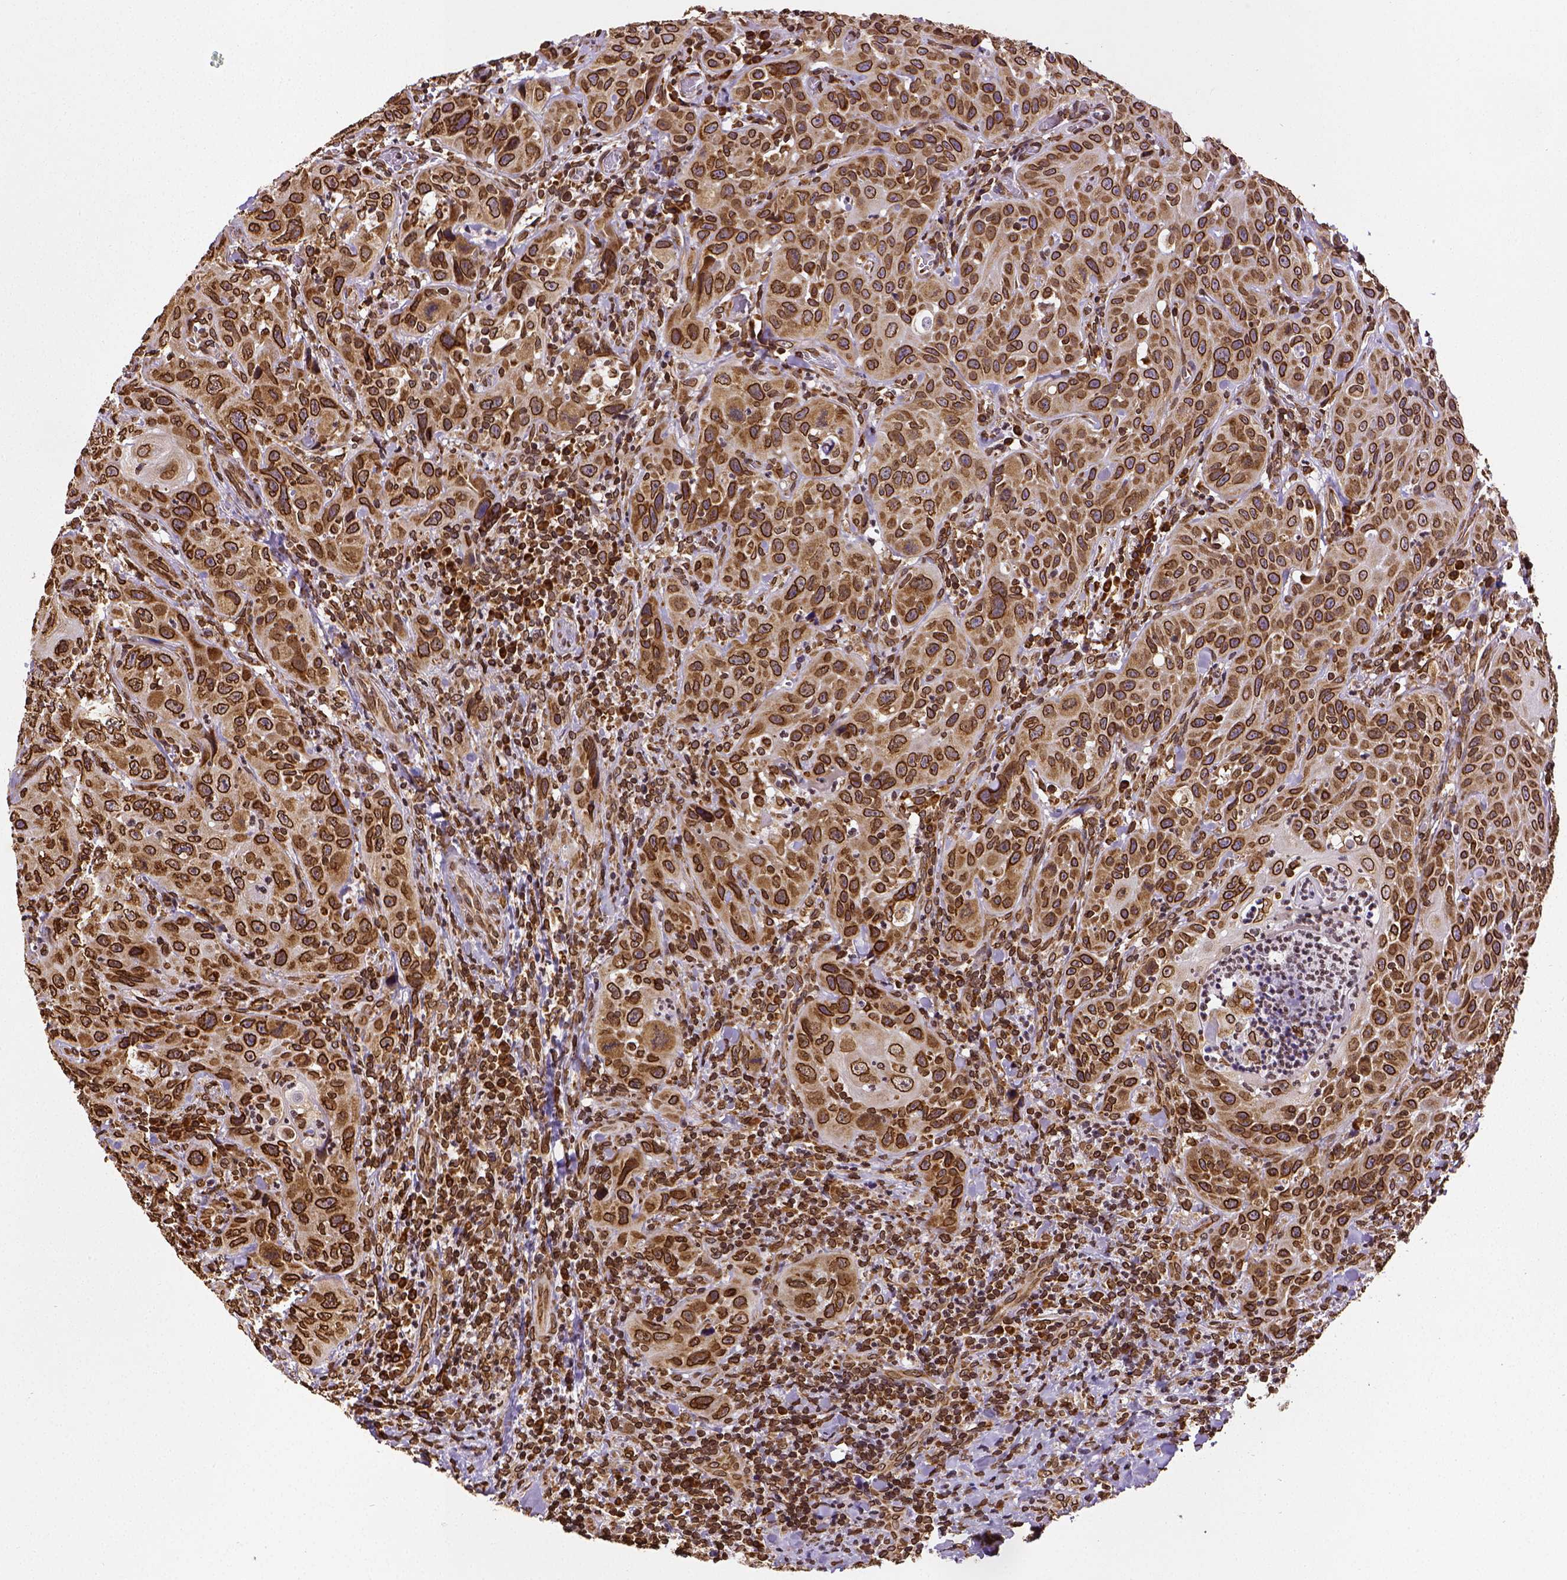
{"staining": {"intensity": "strong", "quantity": ">75%", "location": "cytoplasmic/membranous,nuclear"}, "tissue": "head and neck cancer", "cell_type": "Tumor cells", "image_type": "cancer", "snomed": [{"axis": "morphology", "description": "Normal tissue, NOS"}, {"axis": "morphology", "description": "Squamous cell carcinoma, NOS"}, {"axis": "topography", "description": "Oral tissue"}, {"axis": "topography", "description": "Tounge, NOS"}, {"axis": "topography", "description": "Head-Neck"}], "caption": "An IHC micrograph of neoplastic tissue is shown. Protein staining in brown shows strong cytoplasmic/membranous and nuclear positivity in squamous cell carcinoma (head and neck) within tumor cells.", "gene": "MTDH", "patient": {"sex": "male", "age": 62}}